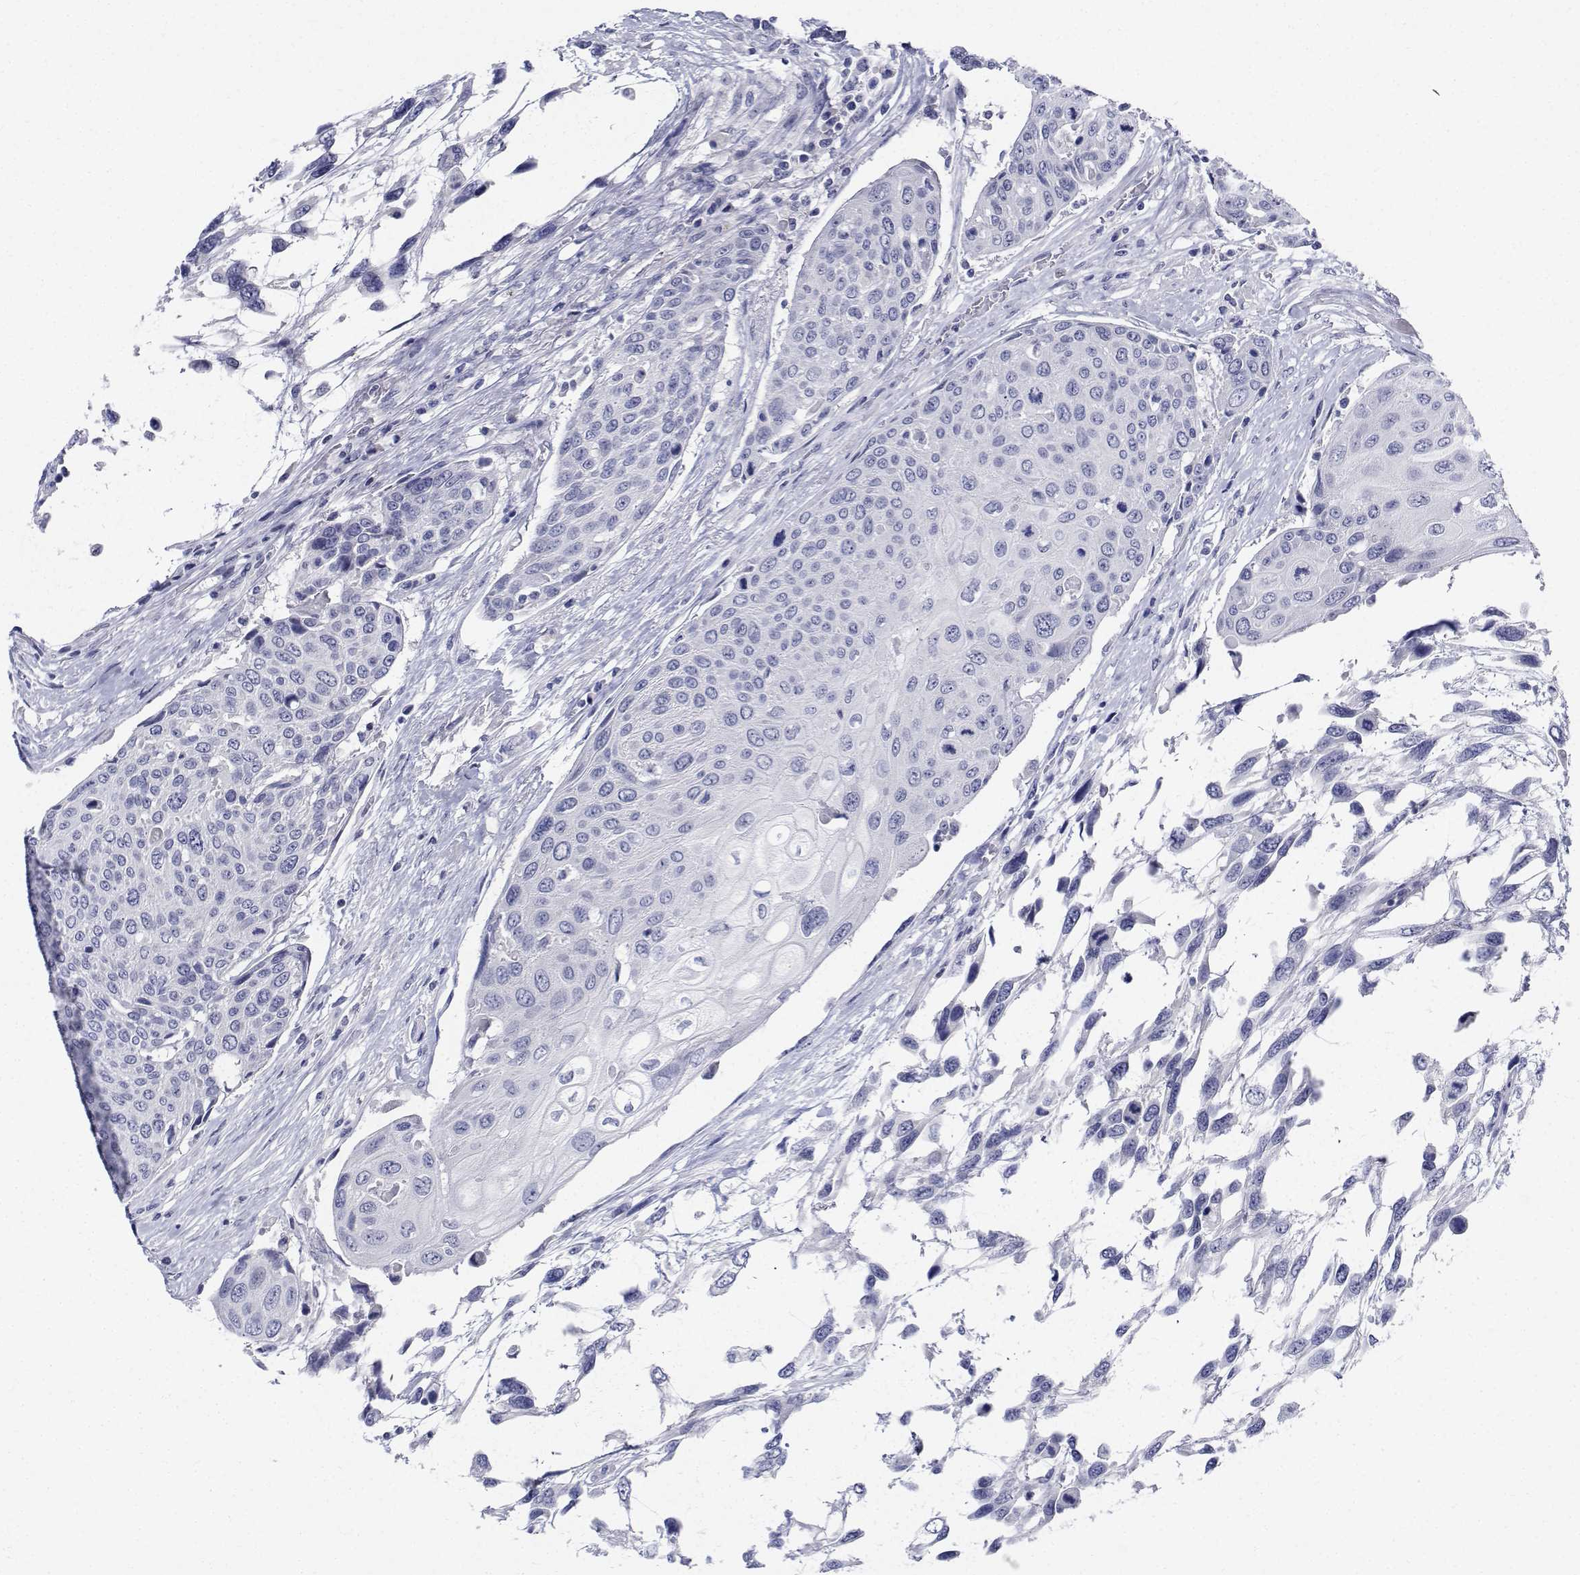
{"staining": {"intensity": "negative", "quantity": "none", "location": "none"}, "tissue": "urothelial cancer", "cell_type": "Tumor cells", "image_type": "cancer", "snomed": [{"axis": "morphology", "description": "Urothelial carcinoma, High grade"}, {"axis": "topography", "description": "Urinary bladder"}], "caption": "Tumor cells show no significant protein expression in urothelial carcinoma (high-grade).", "gene": "PLXNA4", "patient": {"sex": "female", "age": 70}}